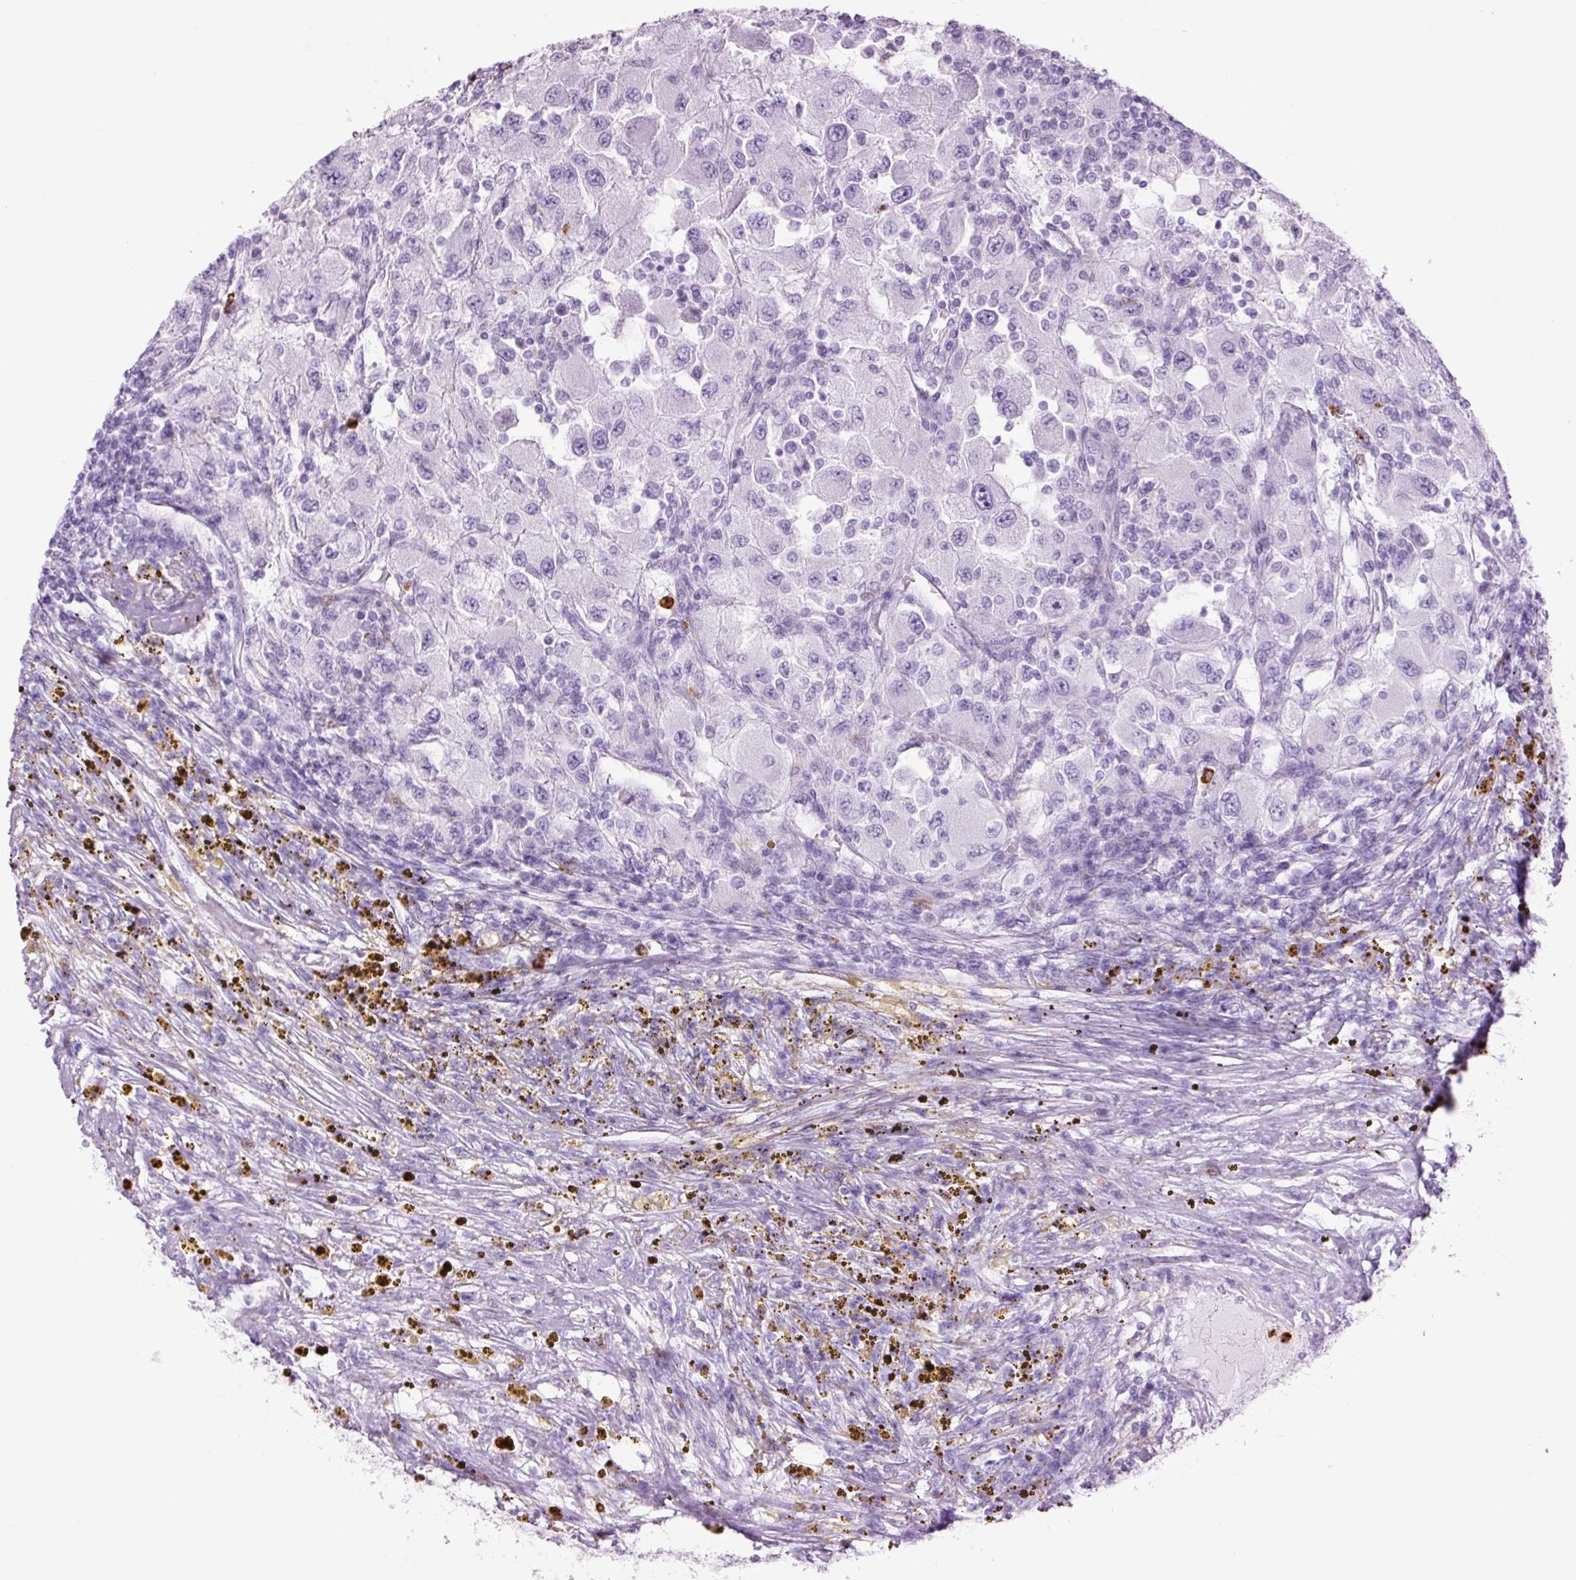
{"staining": {"intensity": "negative", "quantity": "none", "location": "none"}, "tissue": "renal cancer", "cell_type": "Tumor cells", "image_type": "cancer", "snomed": [{"axis": "morphology", "description": "Adenocarcinoma, NOS"}, {"axis": "topography", "description": "Kidney"}], "caption": "This is an IHC photomicrograph of adenocarcinoma (renal). There is no expression in tumor cells.", "gene": "LYZ", "patient": {"sex": "female", "age": 67}}